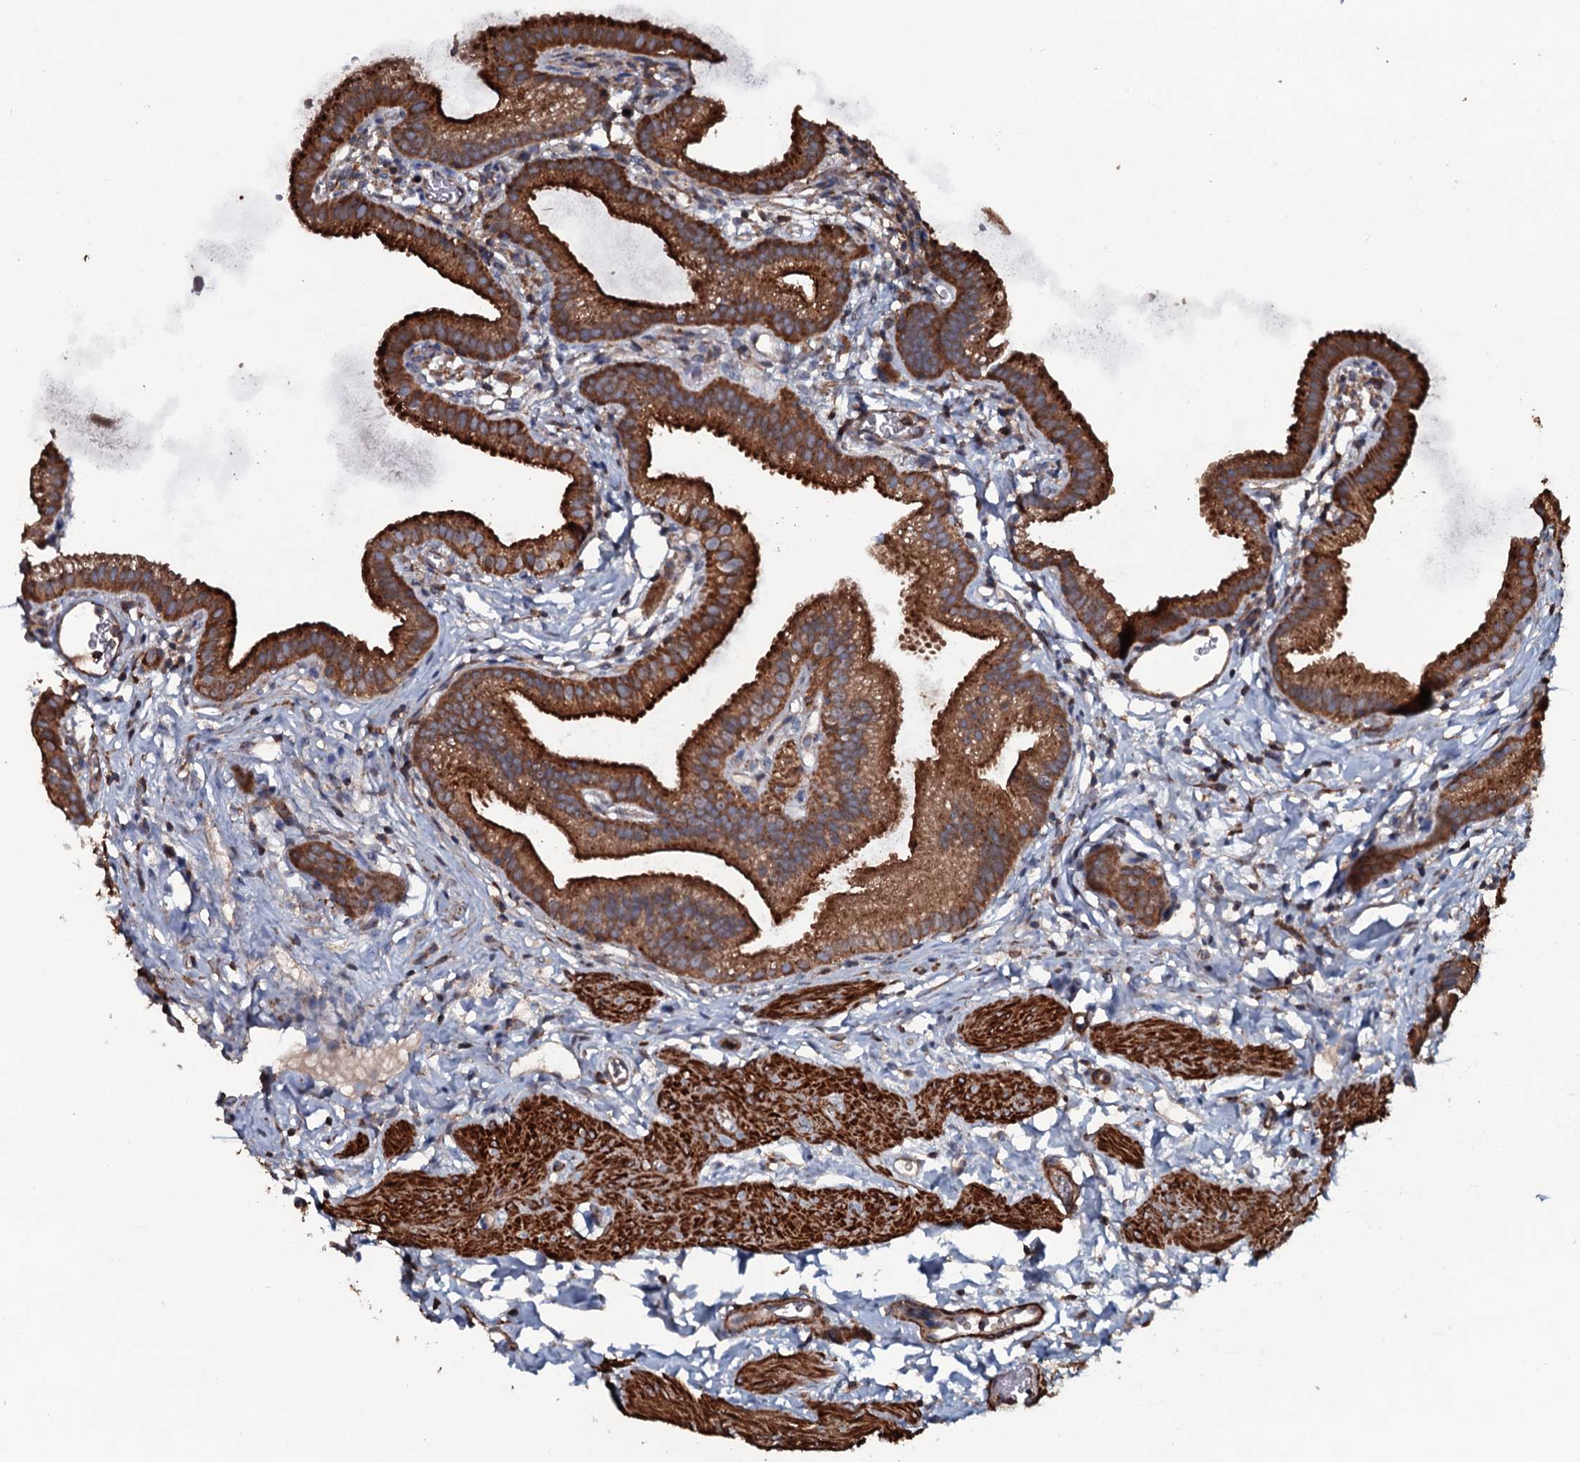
{"staining": {"intensity": "strong", "quantity": ">75%", "location": "cytoplasmic/membranous"}, "tissue": "gallbladder", "cell_type": "Glandular cells", "image_type": "normal", "snomed": [{"axis": "morphology", "description": "Normal tissue, NOS"}, {"axis": "topography", "description": "Gallbladder"}], "caption": "This image shows IHC staining of unremarkable gallbladder, with high strong cytoplasmic/membranous staining in approximately >75% of glandular cells.", "gene": "VWA8", "patient": {"sex": "female", "age": 46}}